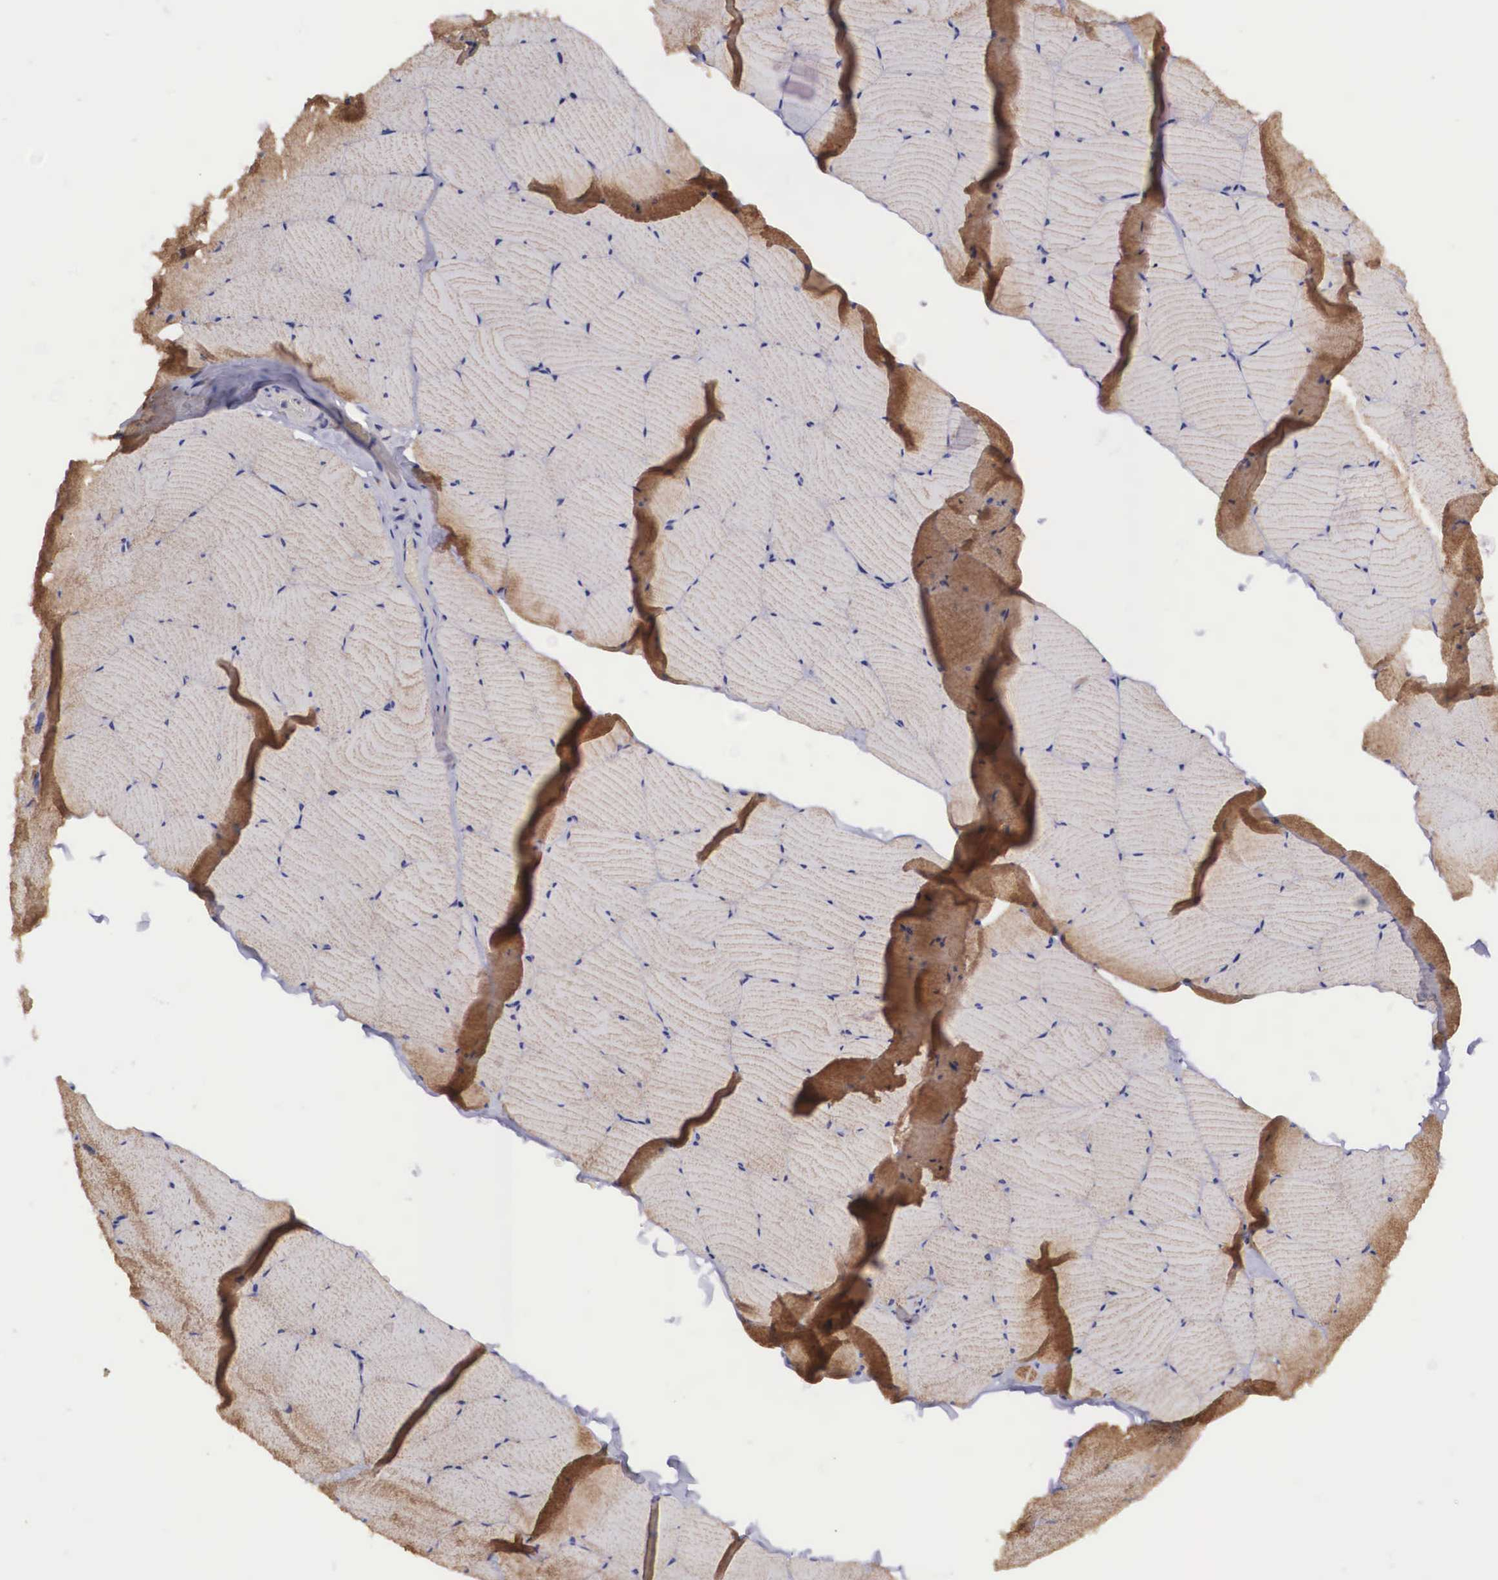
{"staining": {"intensity": "moderate", "quantity": "25%-75%", "location": "cytoplasmic/membranous"}, "tissue": "skeletal muscle", "cell_type": "Myocytes", "image_type": "normal", "snomed": [{"axis": "morphology", "description": "Normal tissue, NOS"}, {"axis": "topography", "description": "Skeletal muscle"}, {"axis": "topography", "description": "Salivary gland"}], "caption": "This is a photomicrograph of immunohistochemistry (IHC) staining of unremarkable skeletal muscle, which shows moderate positivity in the cytoplasmic/membranous of myocytes.", "gene": "BCAR1", "patient": {"sex": "male", "age": 62}}